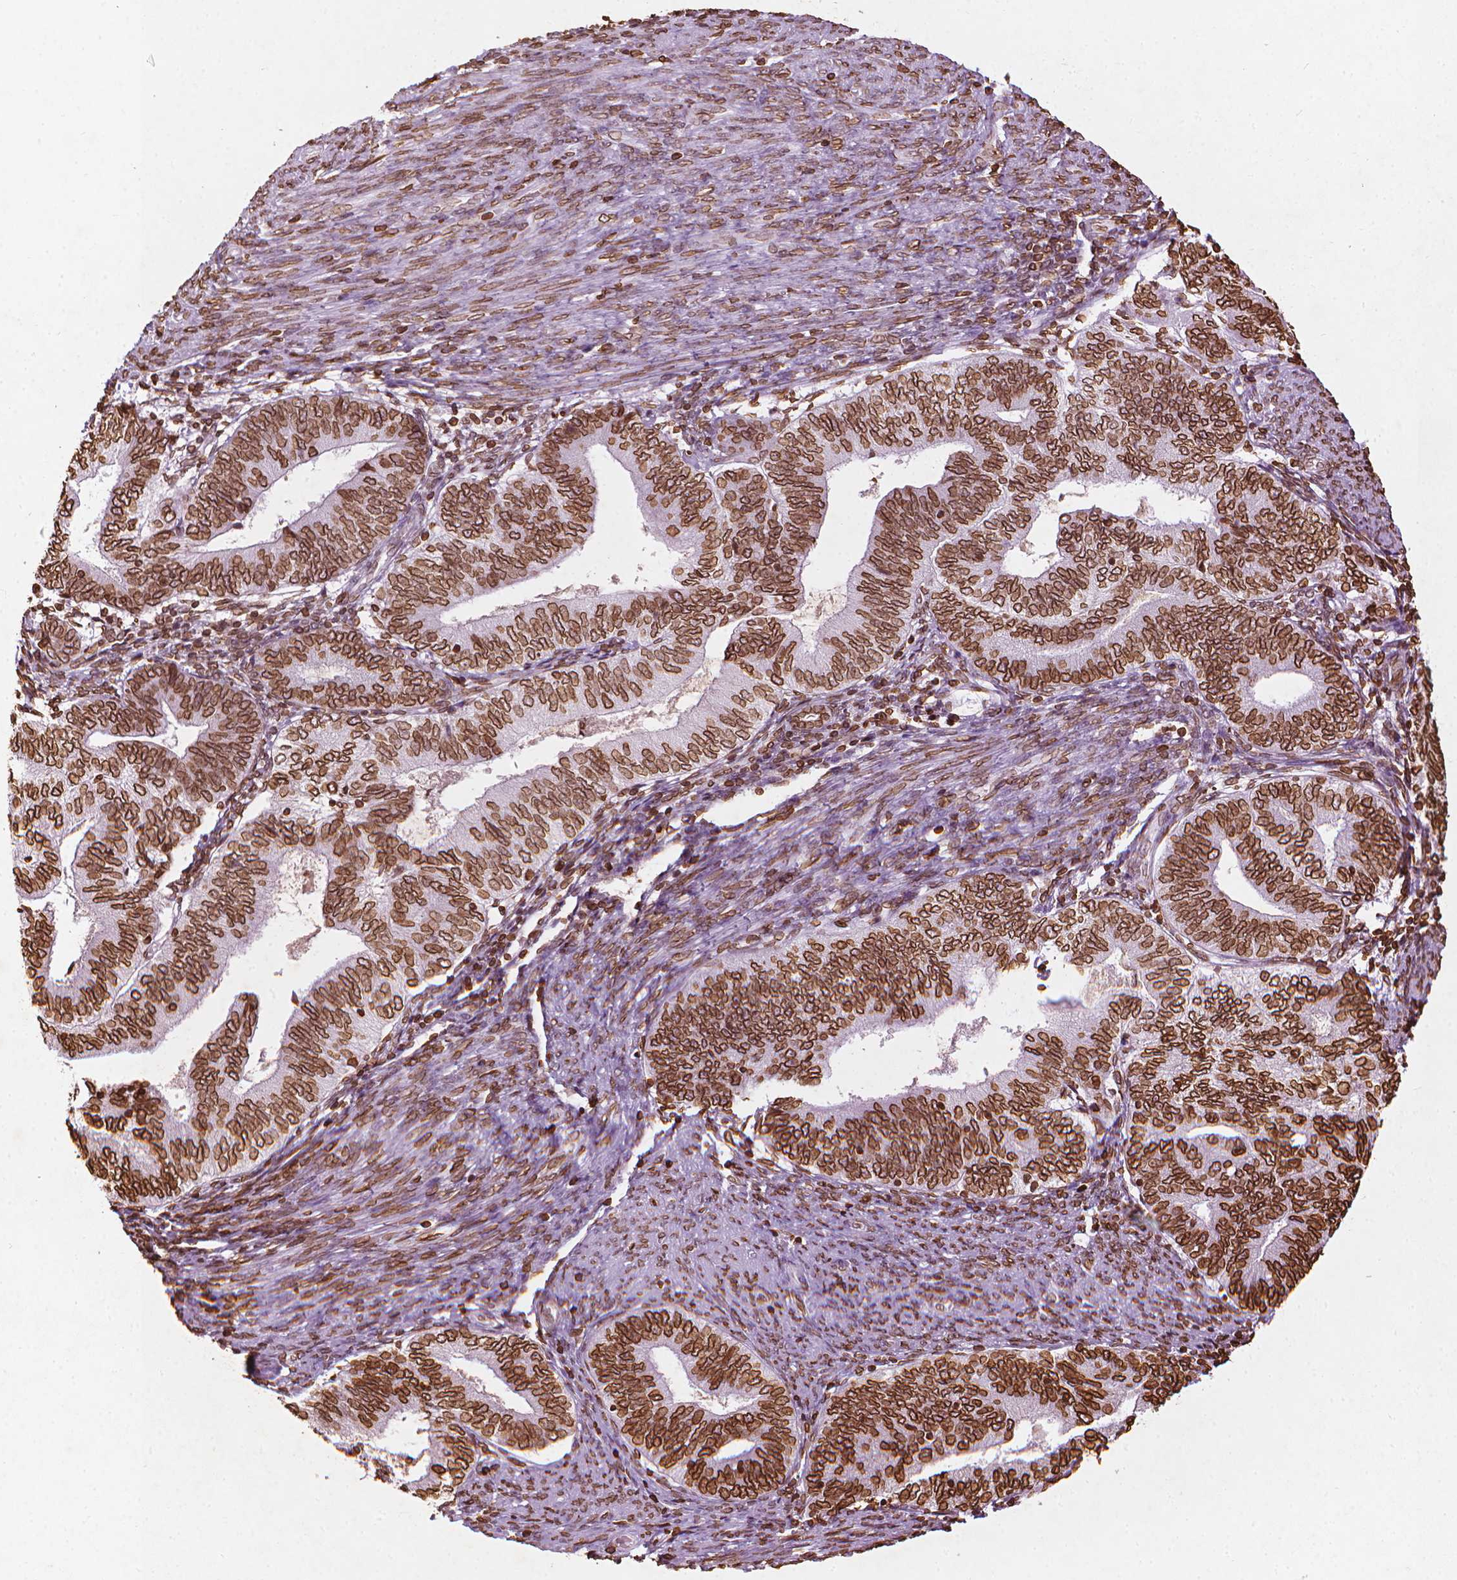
{"staining": {"intensity": "strong", "quantity": ">75%", "location": "cytoplasmic/membranous,nuclear"}, "tissue": "endometrial cancer", "cell_type": "Tumor cells", "image_type": "cancer", "snomed": [{"axis": "morphology", "description": "Adenocarcinoma, NOS"}, {"axis": "topography", "description": "Endometrium"}], "caption": "Protein expression analysis of human endometrial cancer reveals strong cytoplasmic/membranous and nuclear staining in approximately >75% of tumor cells.", "gene": "LMNB1", "patient": {"sex": "female", "age": 65}}